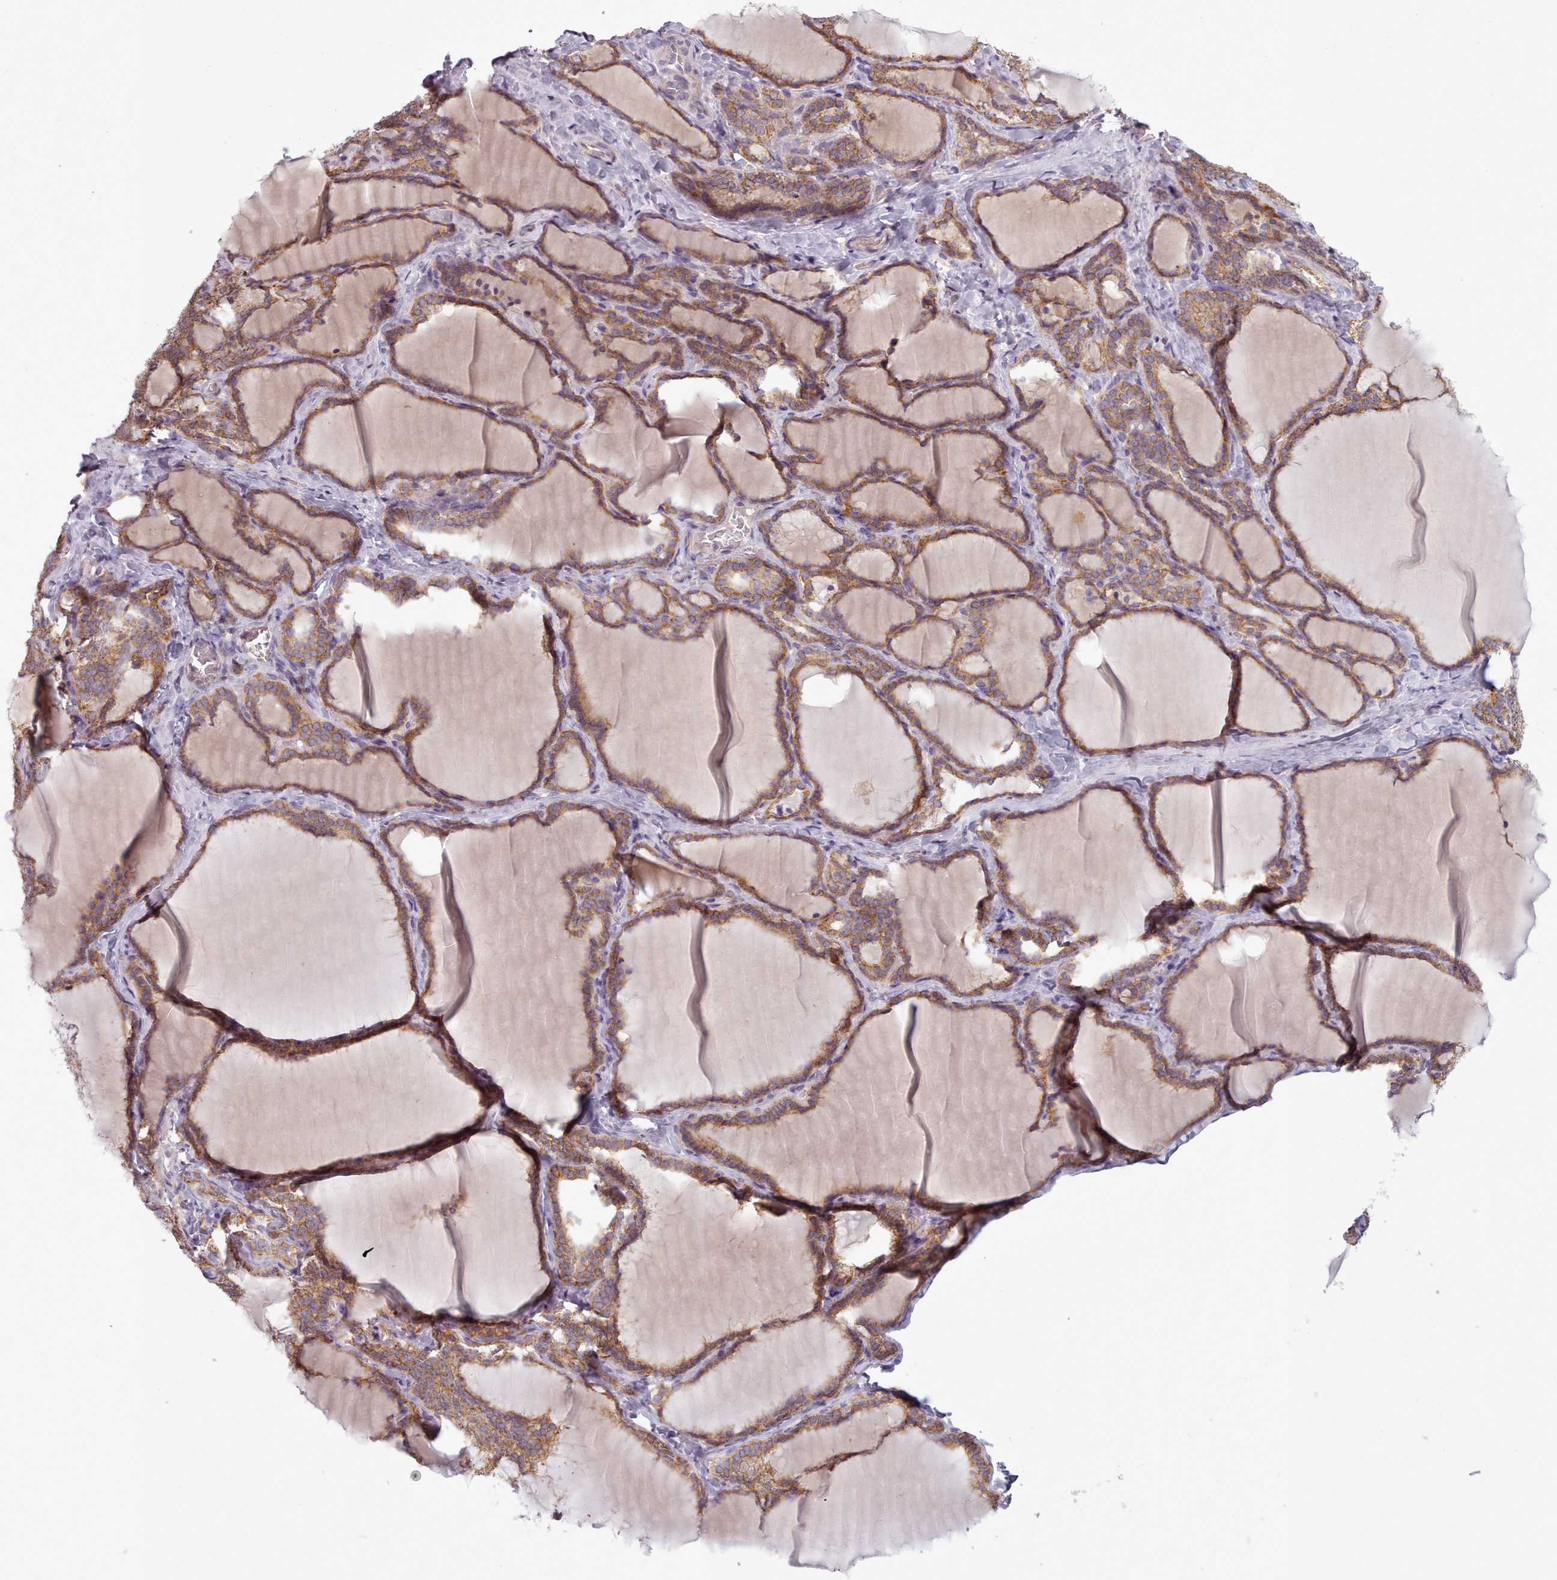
{"staining": {"intensity": "moderate", "quantity": ">75%", "location": "cytoplasmic/membranous"}, "tissue": "thyroid gland", "cell_type": "Glandular cells", "image_type": "normal", "snomed": [{"axis": "morphology", "description": "Normal tissue, NOS"}, {"axis": "topography", "description": "Thyroid gland"}], "caption": "Immunohistochemistry of benign human thyroid gland reveals medium levels of moderate cytoplasmic/membranous staining in approximately >75% of glandular cells.", "gene": "NT5DC2", "patient": {"sex": "female", "age": 31}}